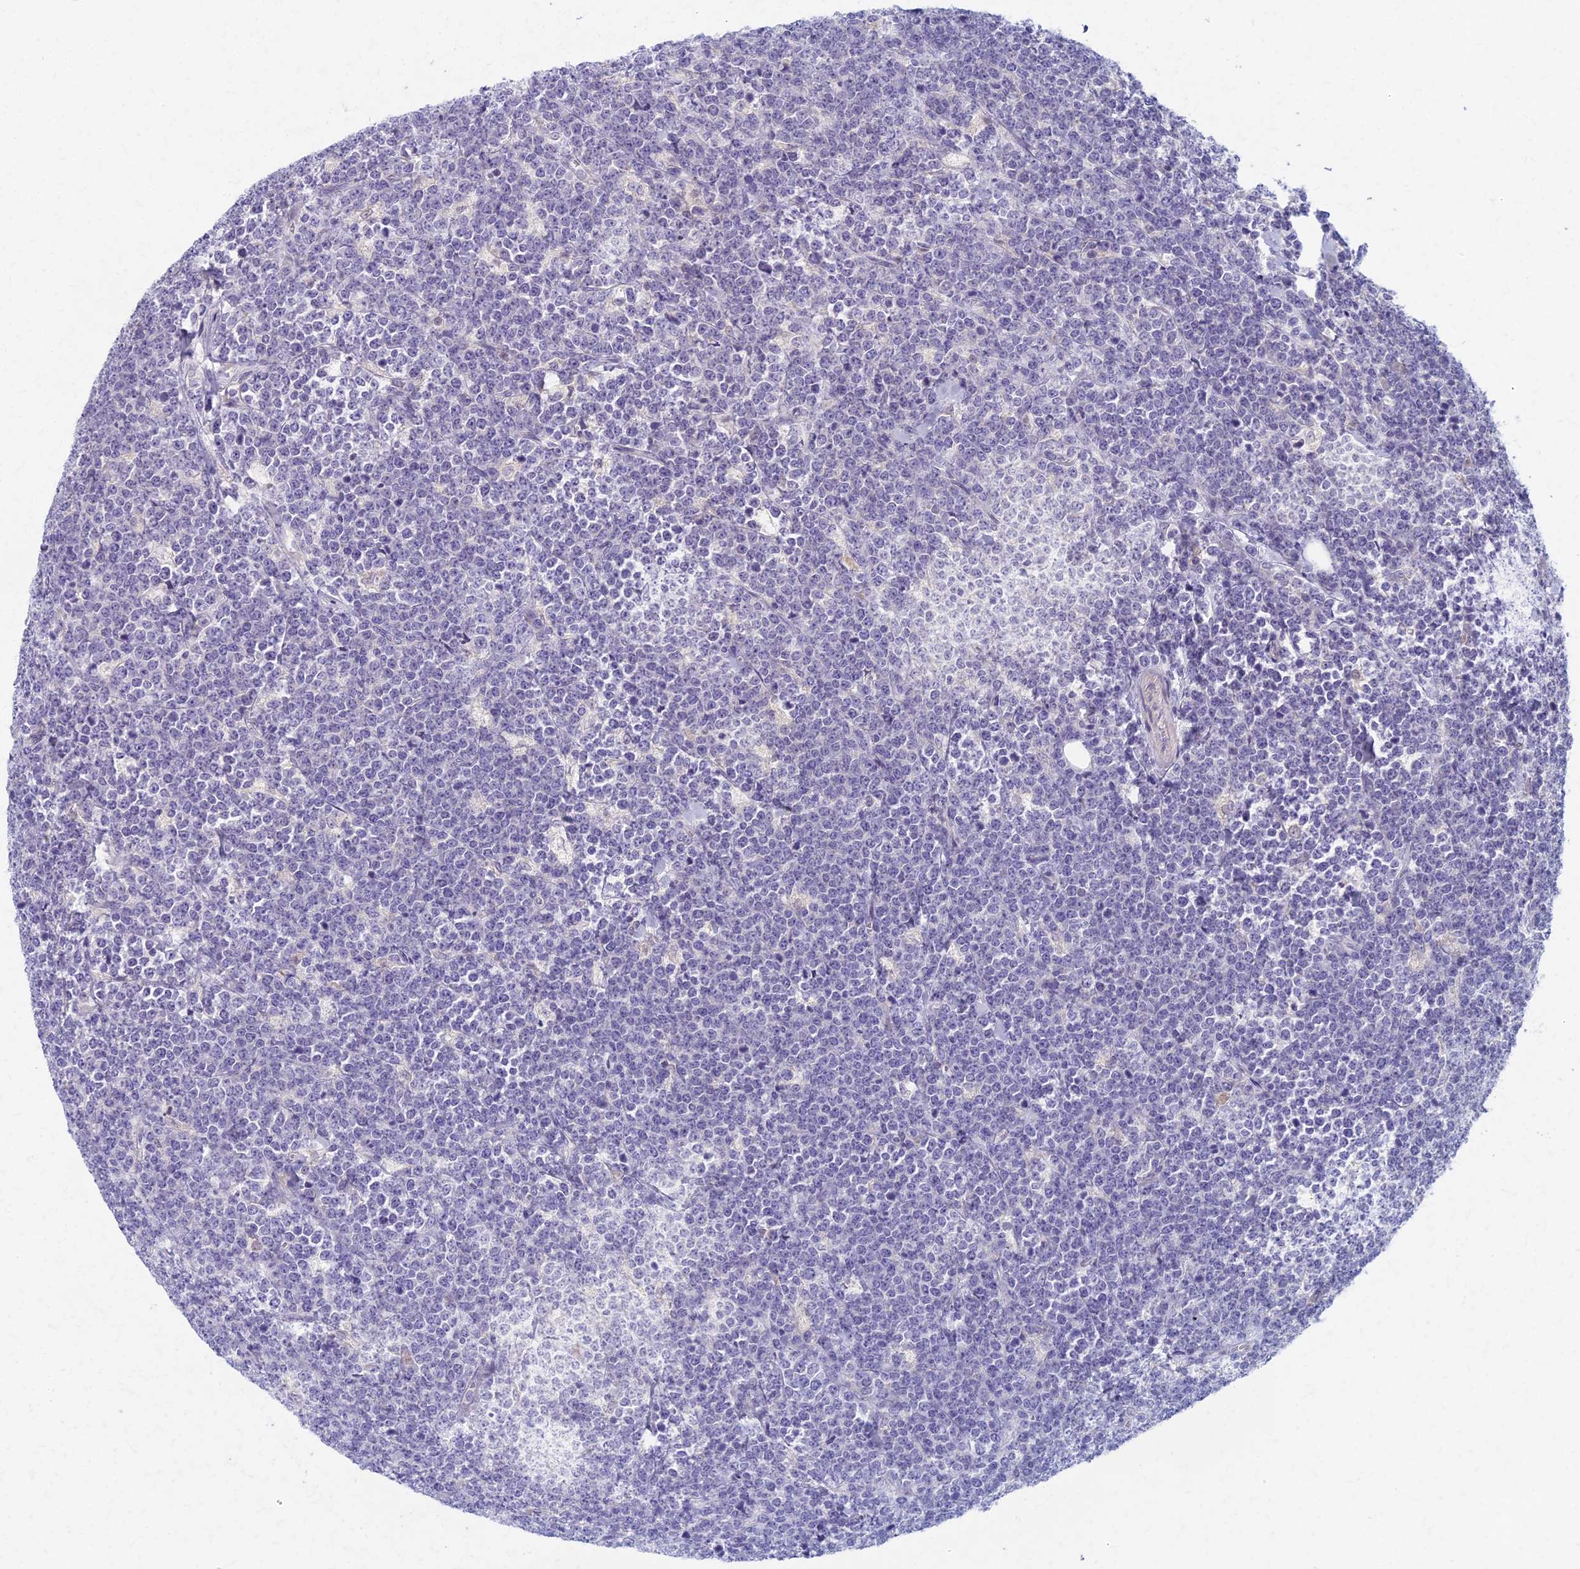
{"staining": {"intensity": "negative", "quantity": "none", "location": "none"}, "tissue": "lymphoma", "cell_type": "Tumor cells", "image_type": "cancer", "snomed": [{"axis": "morphology", "description": "Malignant lymphoma, non-Hodgkin's type, High grade"}, {"axis": "topography", "description": "Small intestine"}], "caption": "Immunohistochemistry micrograph of neoplastic tissue: human lymphoma stained with DAB reveals no significant protein staining in tumor cells.", "gene": "AP4E1", "patient": {"sex": "male", "age": 8}}